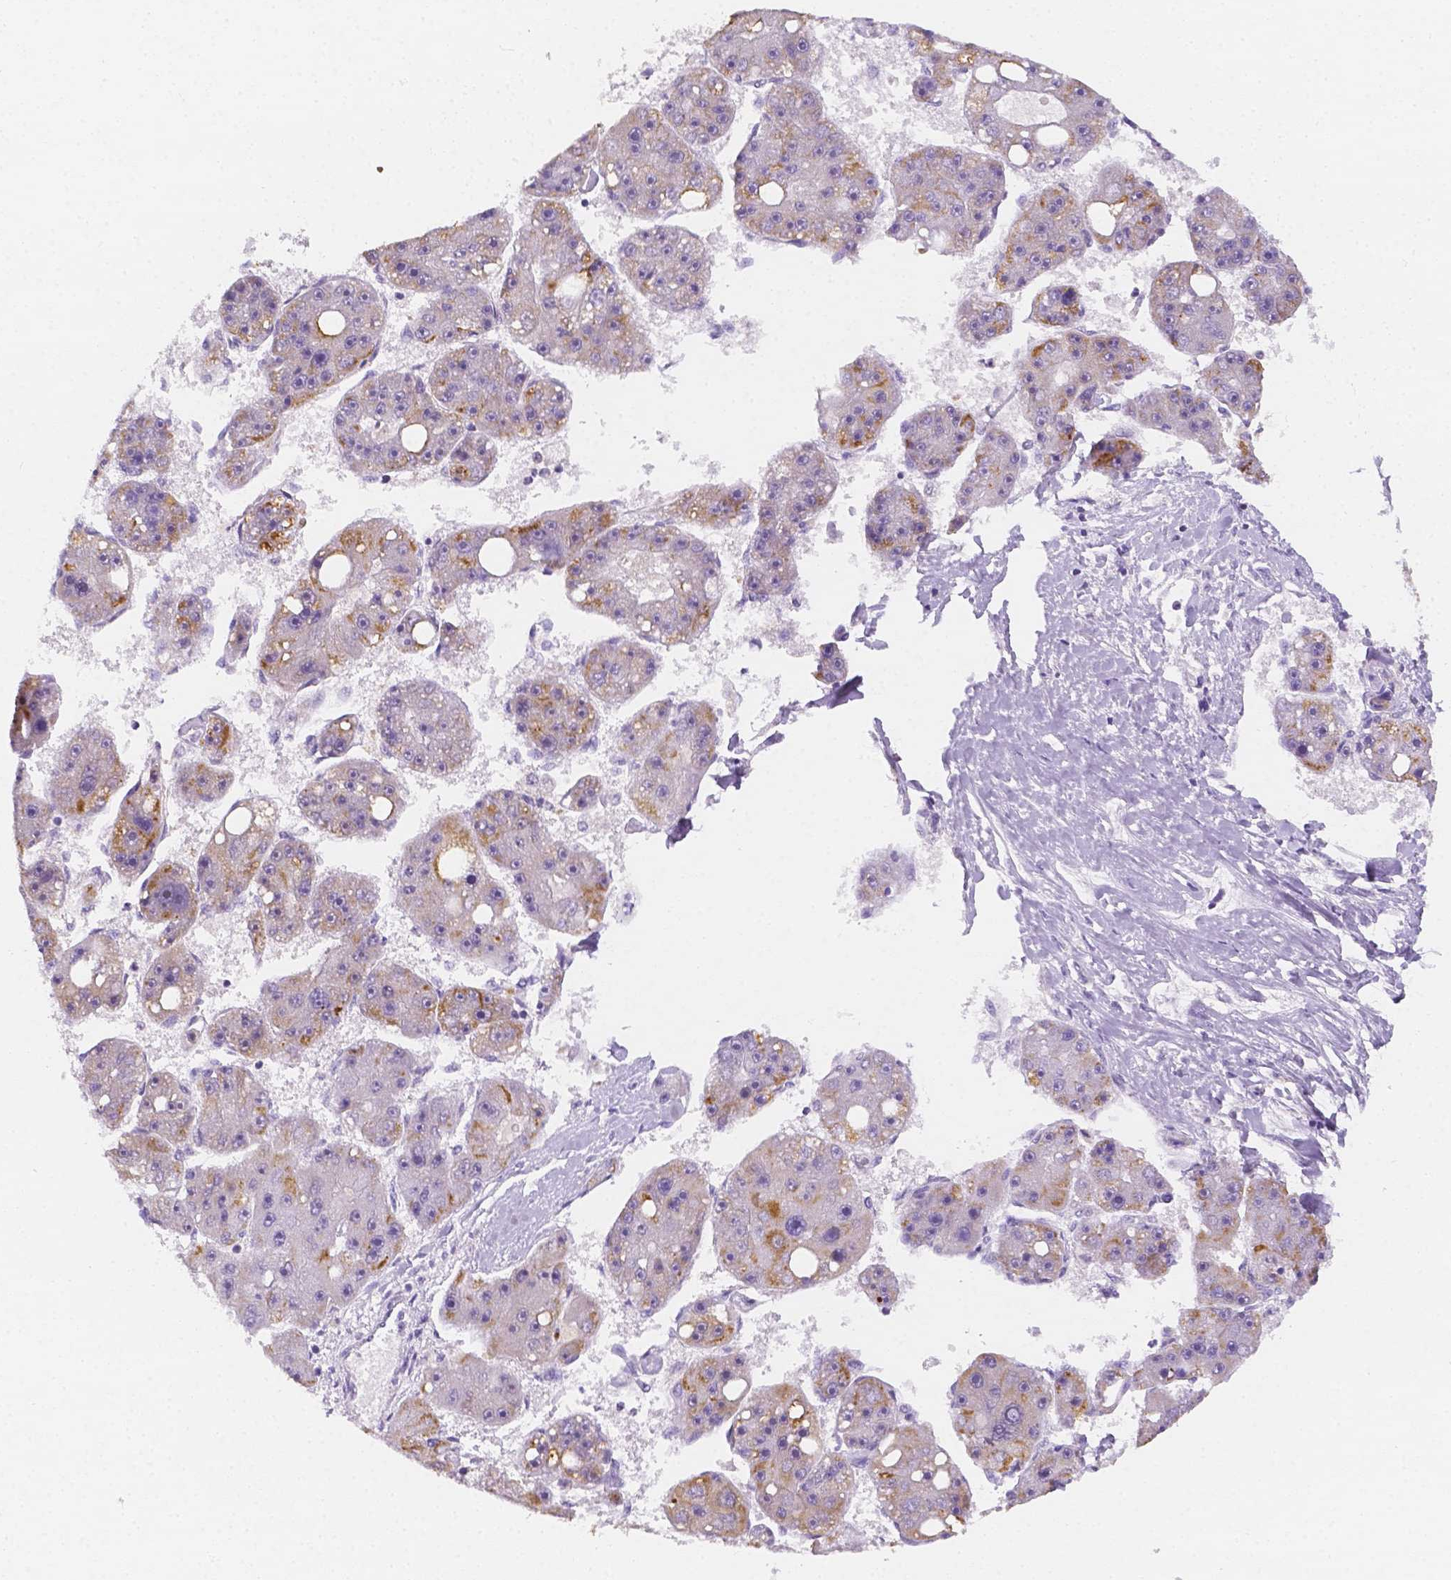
{"staining": {"intensity": "moderate", "quantity": "<25%", "location": "cytoplasmic/membranous"}, "tissue": "liver cancer", "cell_type": "Tumor cells", "image_type": "cancer", "snomed": [{"axis": "morphology", "description": "Carcinoma, Hepatocellular, NOS"}, {"axis": "topography", "description": "Liver"}], "caption": "Immunohistochemistry of human hepatocellular carcinoma (liver) shows low levels of moderate cytoplasmic/membranous positivity in approximately <25% of tumor cells.", "gene": "SGTB", "patient": {"sex": "female", "age": 61}}